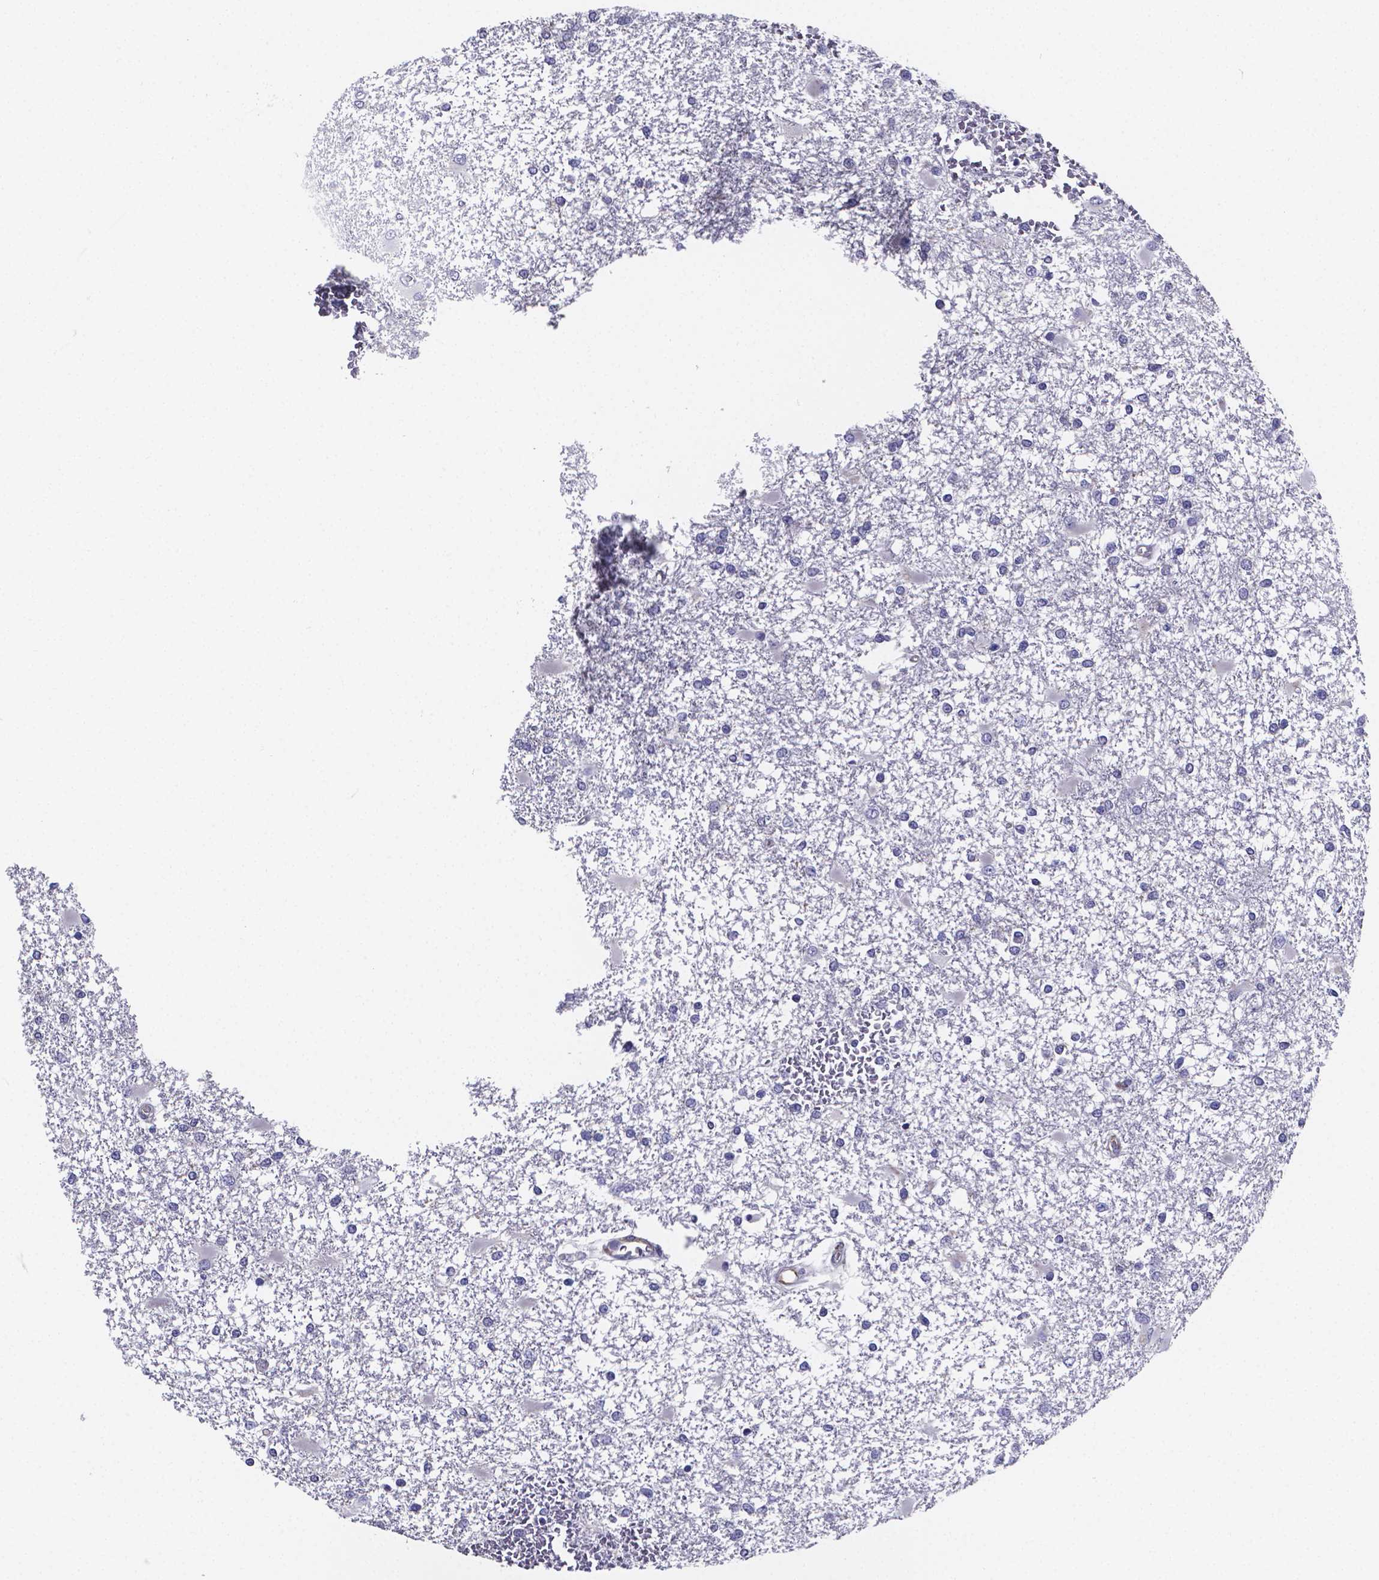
{"staining": {"intensity": "negative", "quantity": "none", "location": "none"}, "tissue": "glioma", "cell_type": "Tumor cells", "image_type": "cancer", "snomed": [{"axis": "morphology", "description": "Glioma, malignant, High grade"}, {"axis": "topography", "description": "Cerebral cortex"}], "caption": "Tumor cells are negative for protein expression in human glioma. (Immunohistochemistry (ihc), brightfield microscopy, high magnification).", "gene": "SFRP4", "patient": {"sex": "male", "age": 79}}